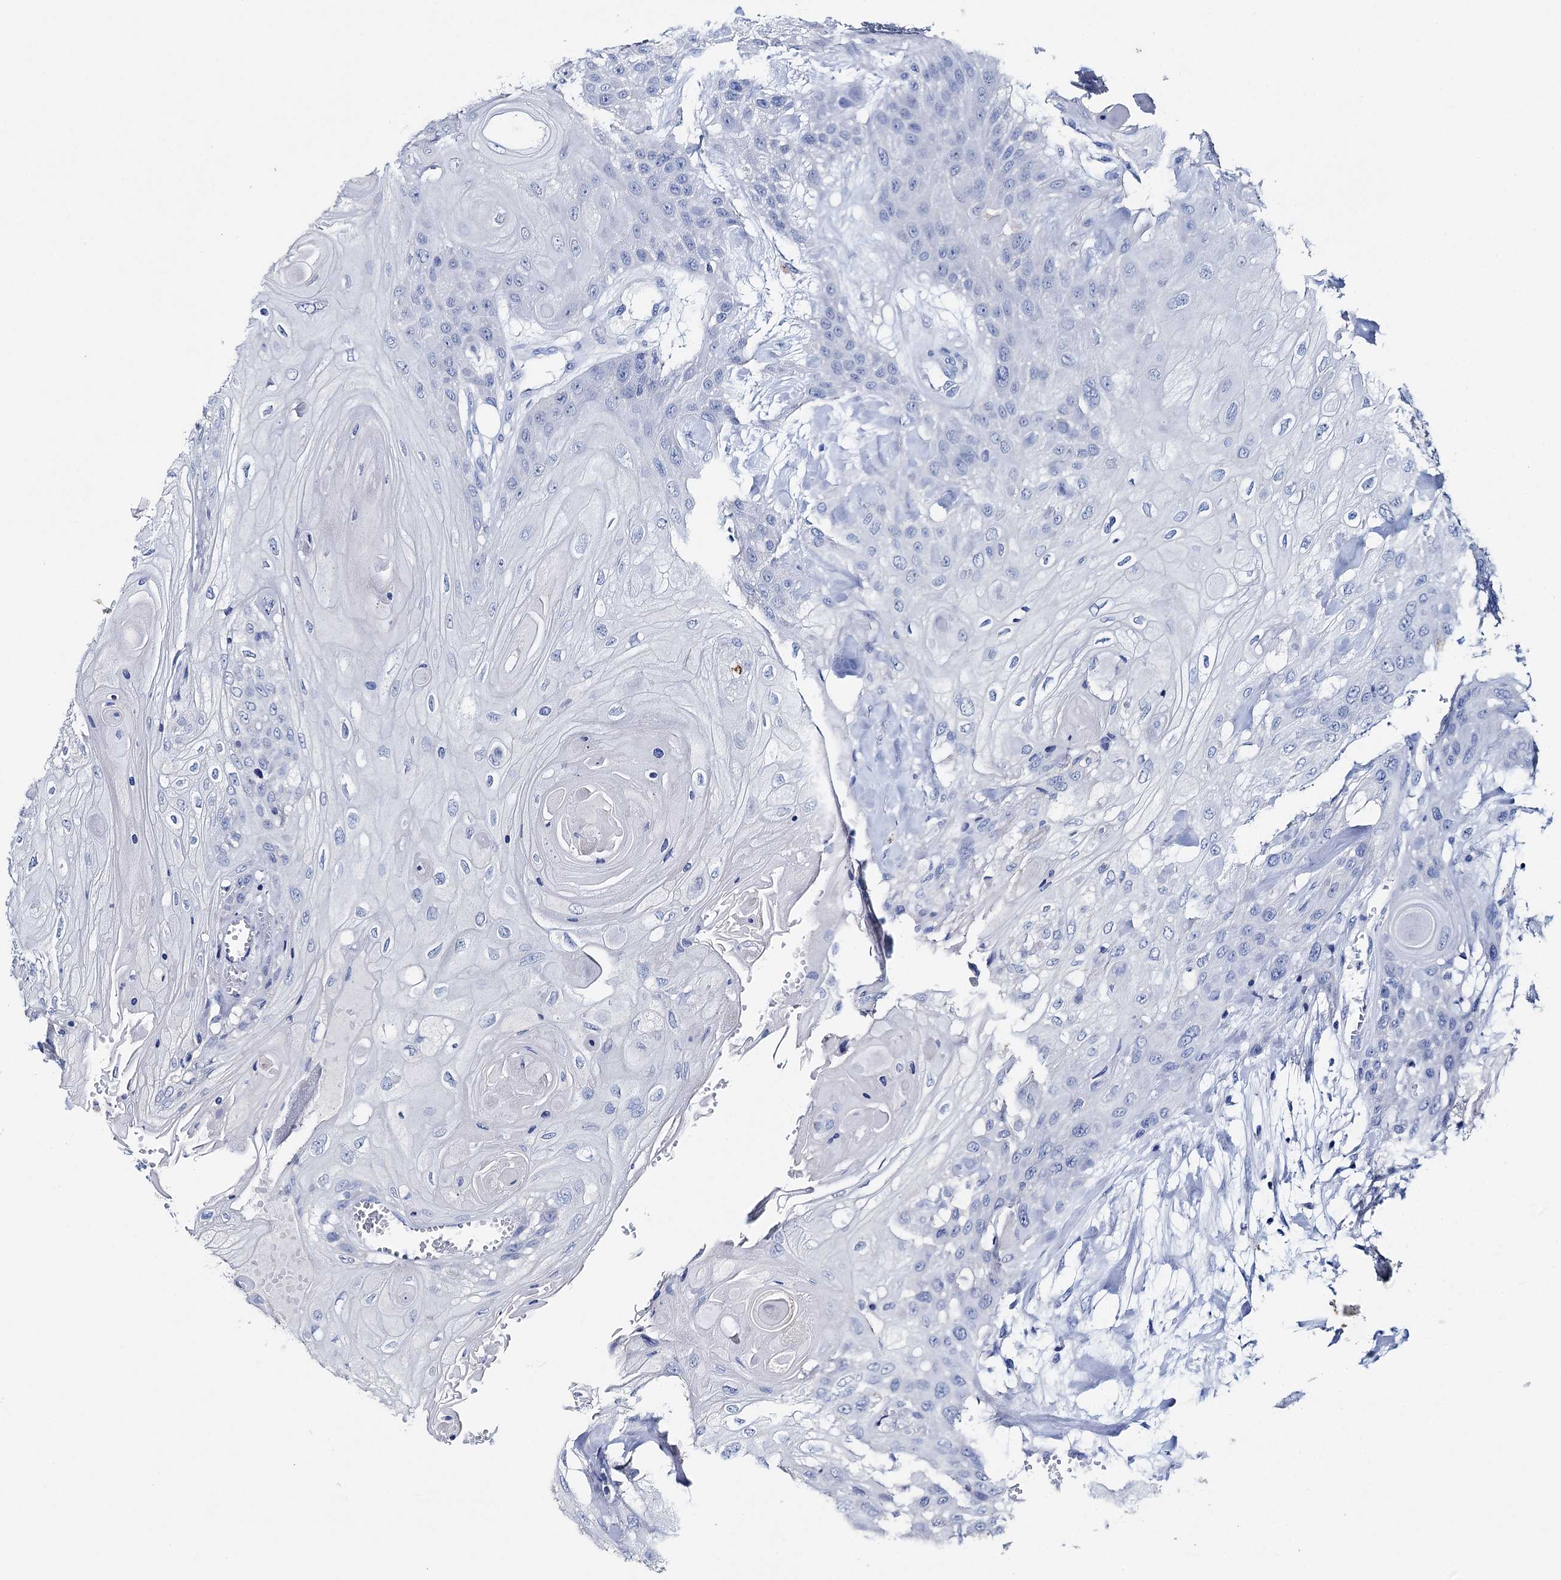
{"staining": {"intensity": "negative", "quantity": "none", "location": "none"}, "tissue": "head and neck cancer", "cell_type": "Tumor cells", "image_type": "cancer", "snomed": [{"axis": "morphology", "description": "Squamous cell carcinoma, NOS"}, {"axis": "topography", "description": "Head-Neck"}], "caption": "Human head and neck squamous cell carcinoma stained for a protein using immunohistochemistry reveals no staining in tumor cells.", "gene": "BRINP1", "patient": {"sex": "female", "age": 43}}